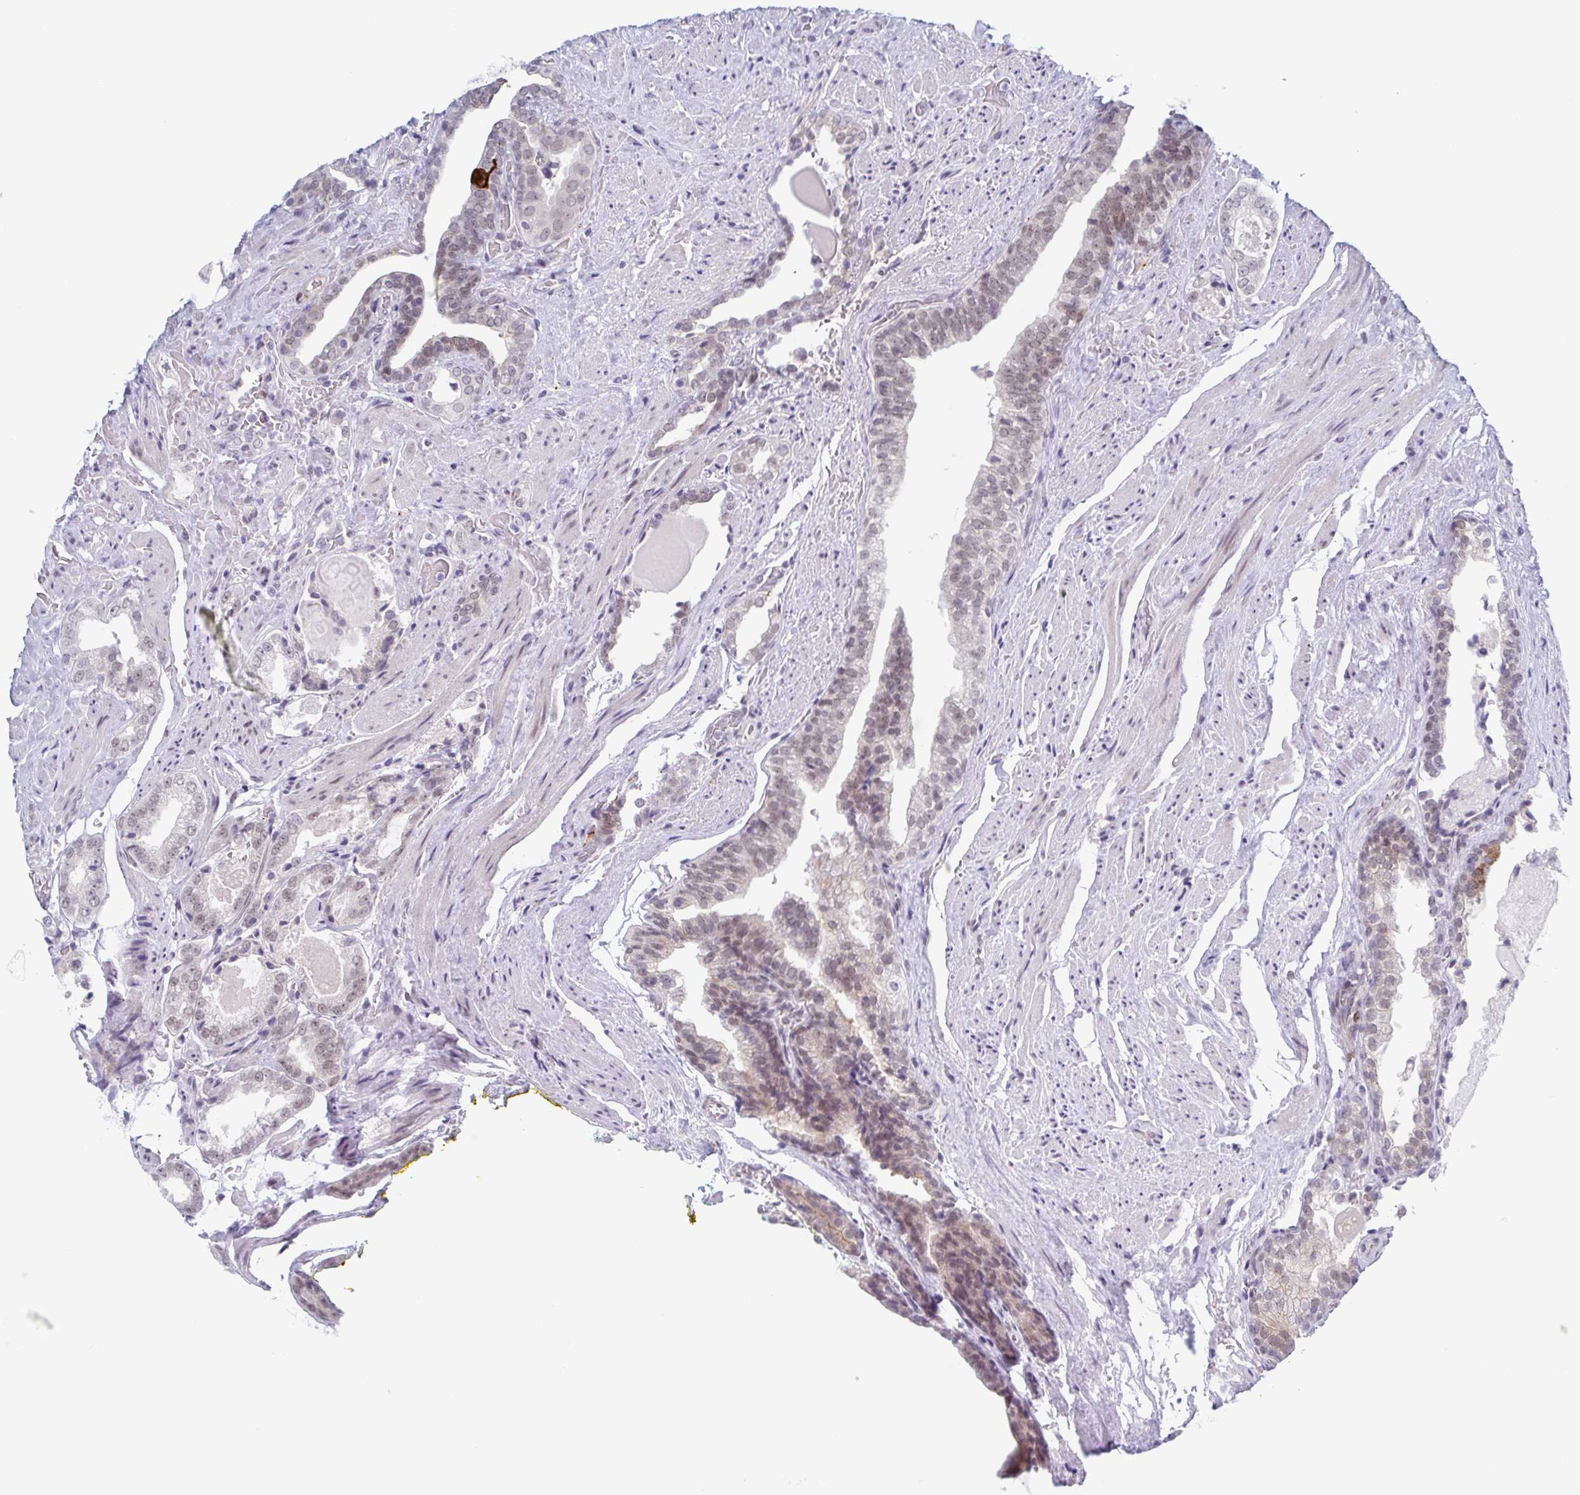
{"staining": {"intensity": "weak", "quantity": "<25%", "location": "nuclear"}, "tissue": "prostate cancer", "cell_type": "Tumor cells", "image_type": "cancer", "snomed": [{"axis": "morphology", "description": "Adenocarcinoma, High grade"}, {"axis": "topography", "description": "Prostate"}], "caption": "Protein analysis of prostate cancer exhibits no significant expression in tumor cells.", "gene": "ZFP64", "patient": {"sex": "male", "age": 65}}